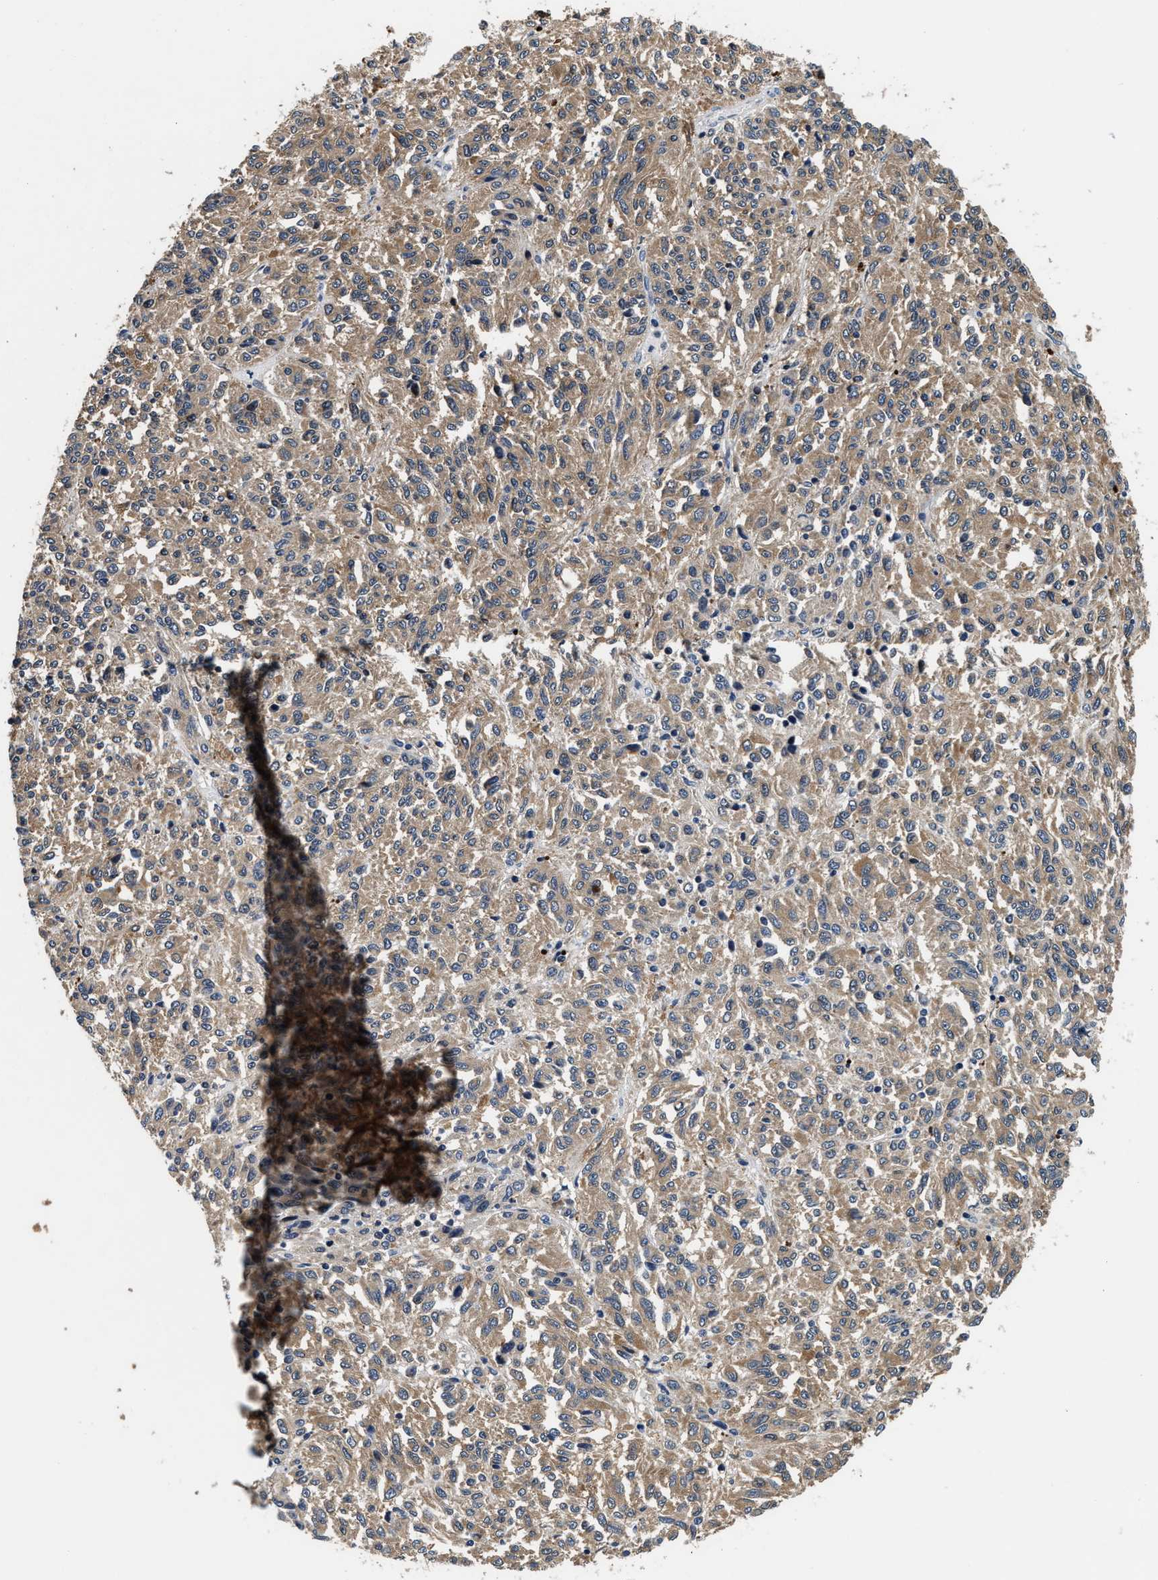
{"staining": {"intensity": "moderate", "quantity": ">75%", "location": "cytoplasmic/membranous"}, "tissue": "melanoma", "cell_type": "Tumor cells", "image_type": "cancer", "snomed": [{"axis": "morphology", "description": "Malignant melanoma, Metastatic site"}, {"axis": "topography", "description": "Lung"}], "caption": "A high-resolution photomicrograph shows immunohistochemistry staining of malignant melanoma (metastatic site), which exhibits moderate cytoplasmic/membranous positivity in approximately >75% of tumor cells.", "gene": "PHPT1", "patient": {"sex": "male", "age": 64}}